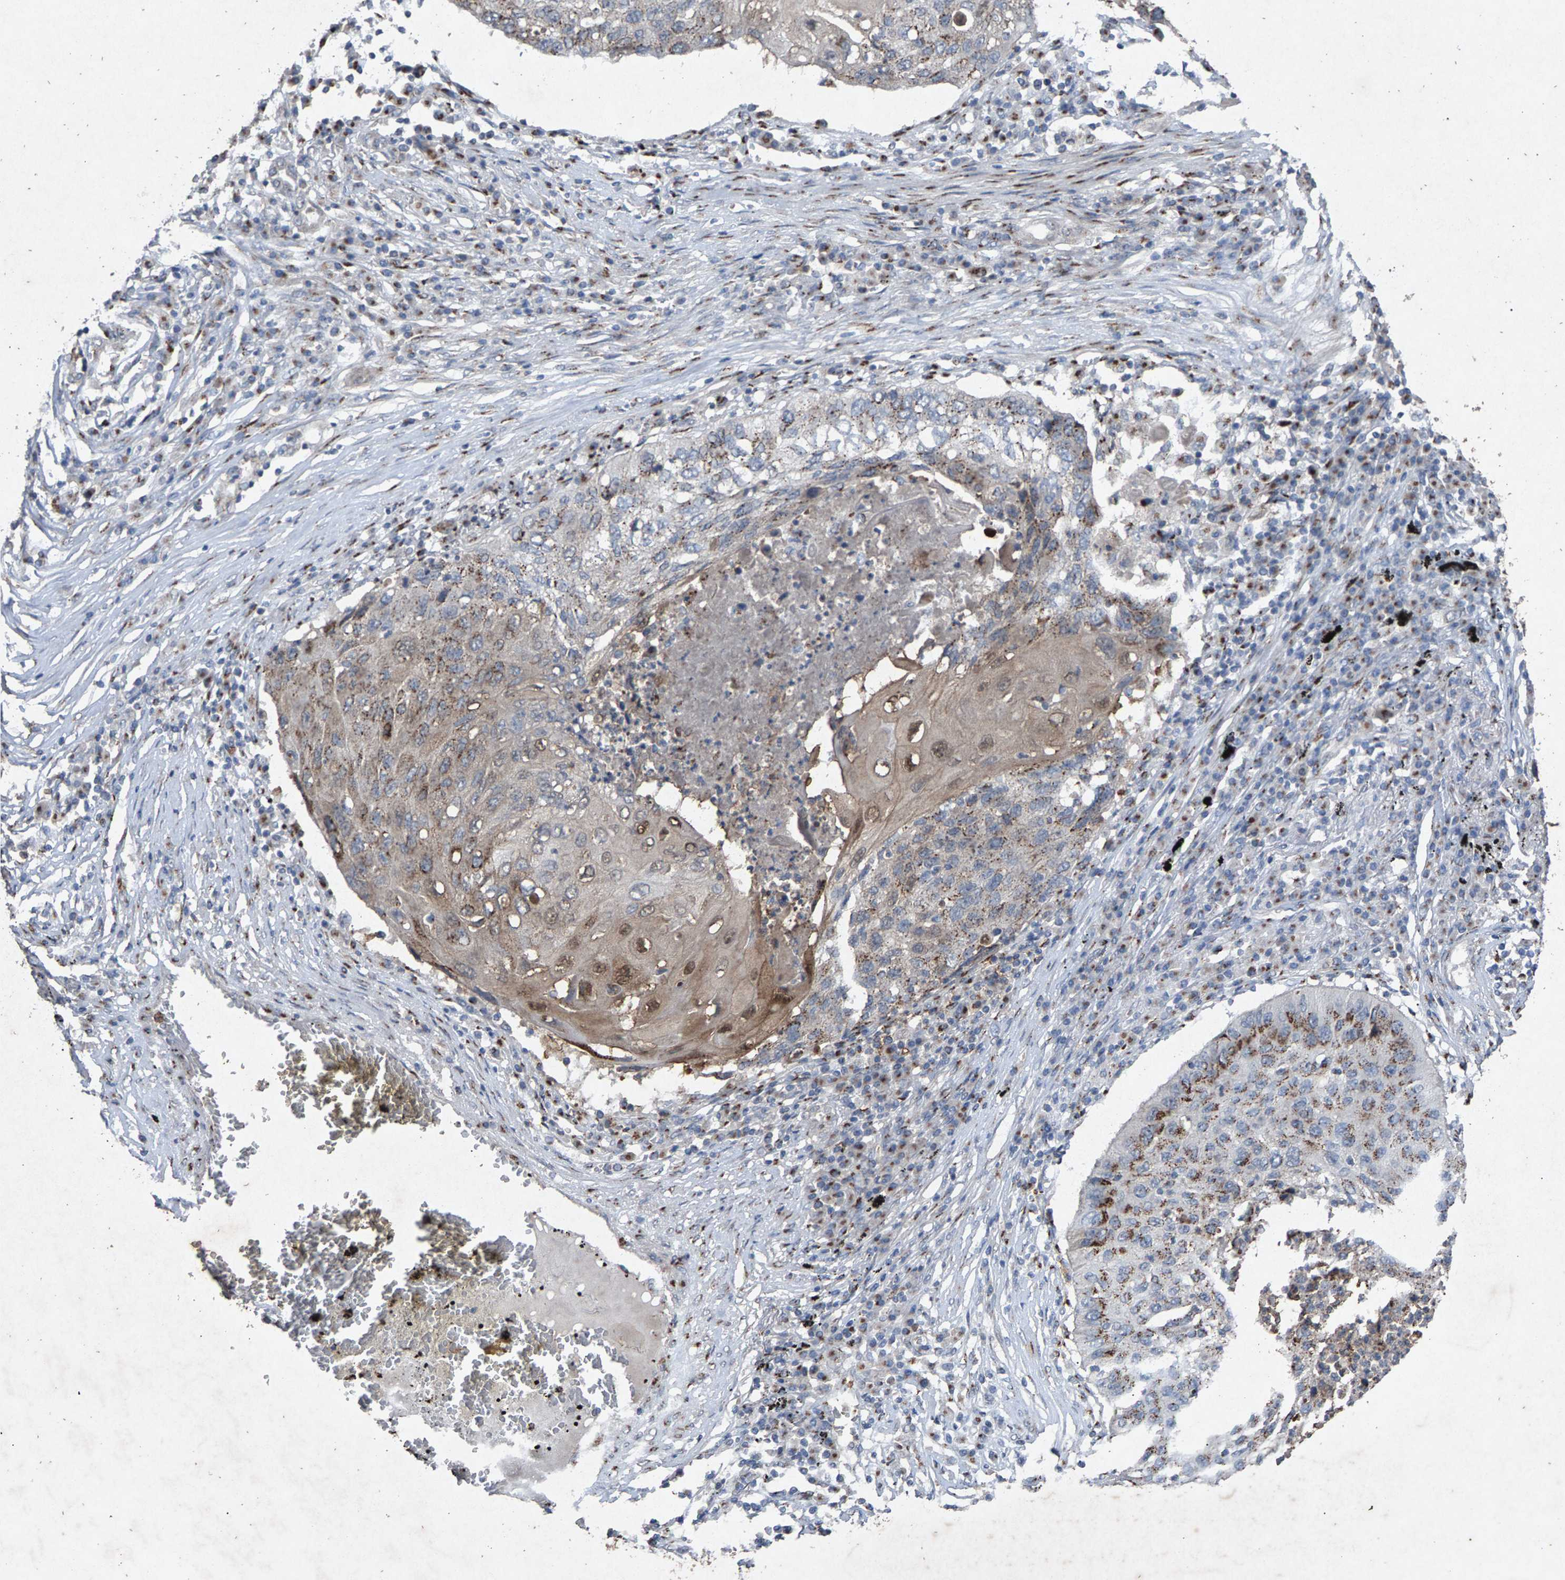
{"staining": {"intensity": "weak", "quantity": ">75%", "location": "cytoplasmic/membranous"}, "tissue": "lung cancer", "cell_type": "Tumor cells", "image_type": "cancer", "snomed": [{"axis": "morphology", "description": "Squamous cell carcinoma, NOS"}, {"axis": "topography", "description": "Lung"}], "caption": "Lung cancer (squamous cell carcinoma) stained with DAB immunohistochemistry (IHC) exhibits low levels of weak cytoplasmic/membranous staining in about >75% of tumor cells.", "gene": "MAN2A1", "patient": {"sex": "female", "age": 63}}